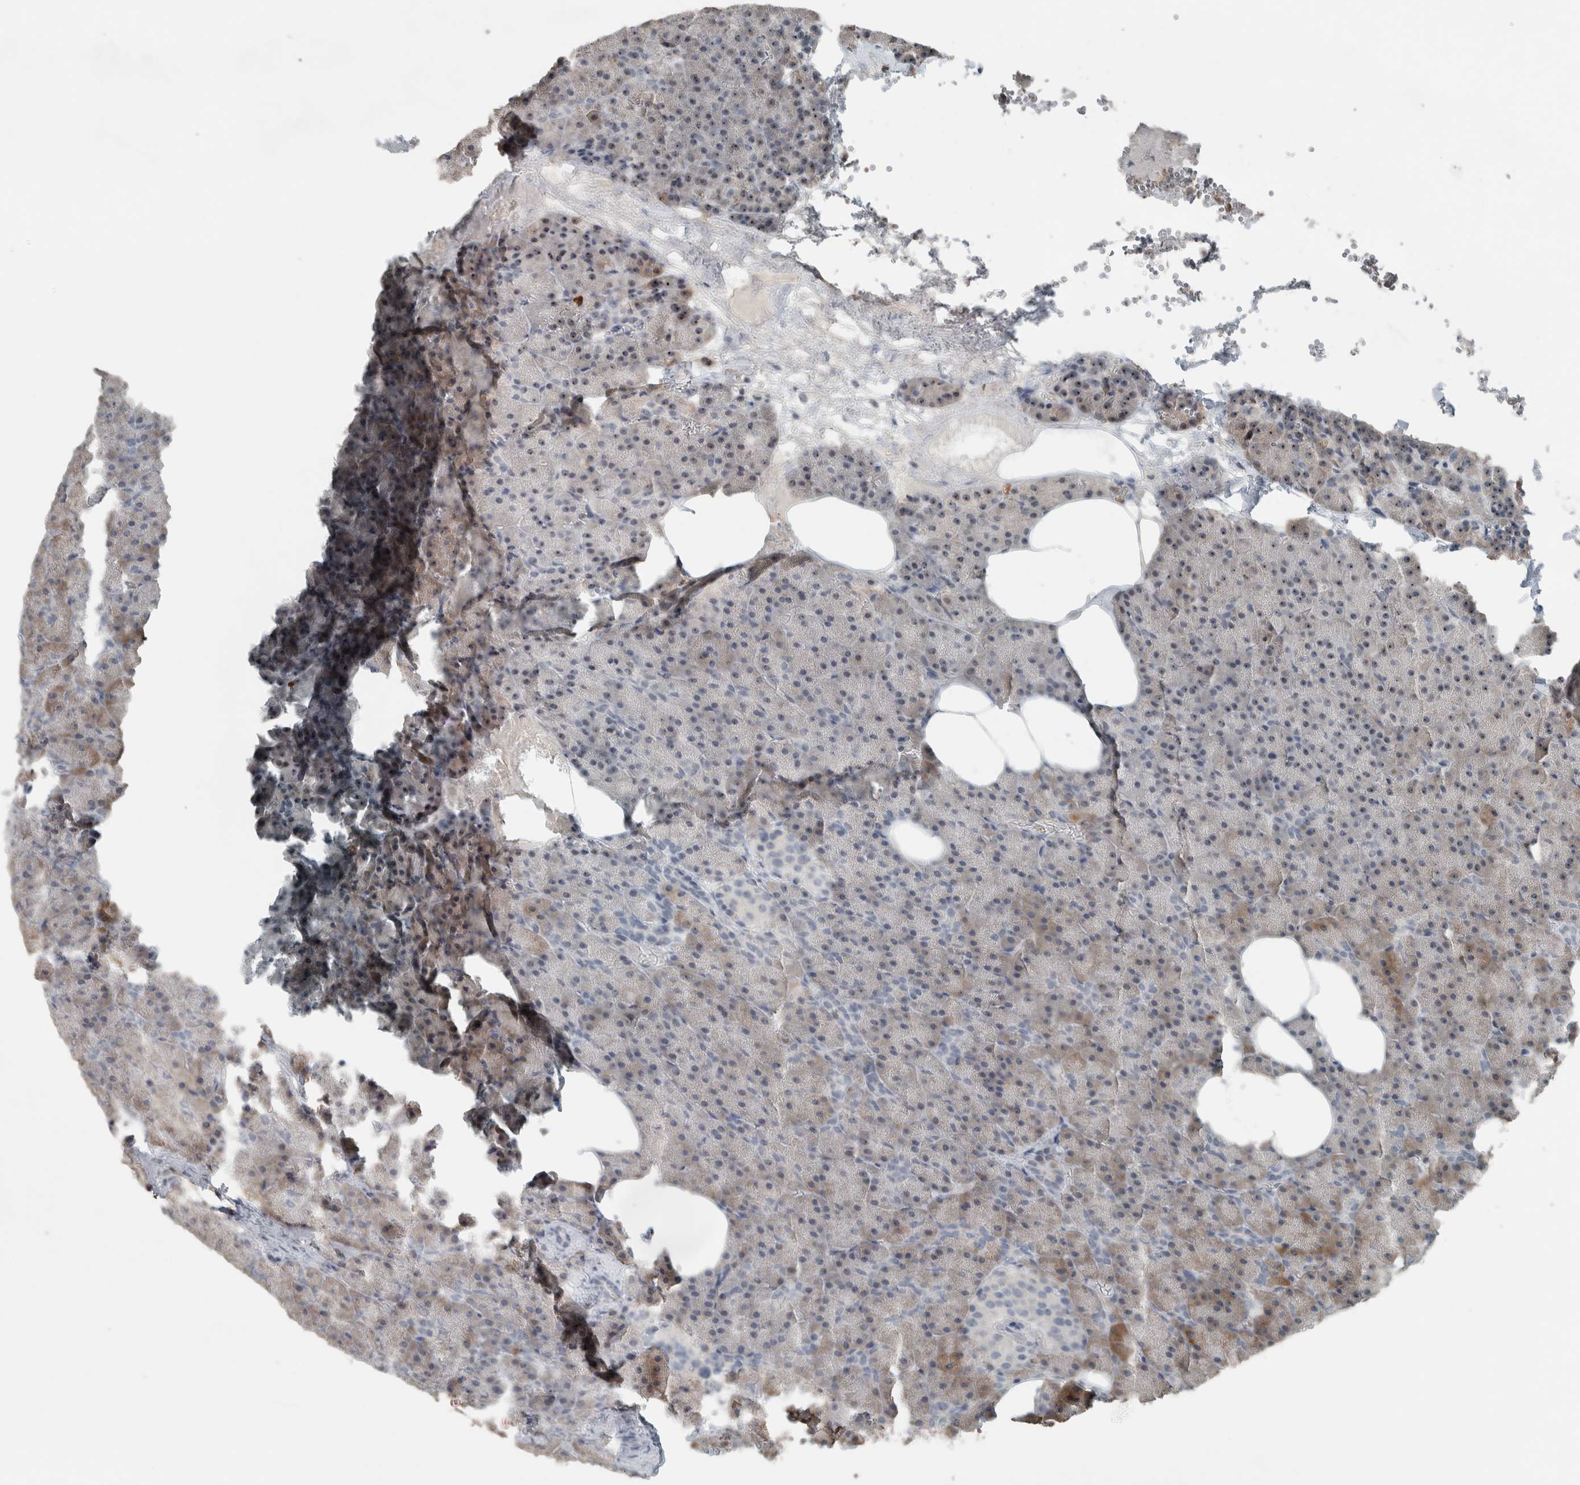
{"staining": {"intensity": "moderate", "quantity": "25%-75%", "location": "cytoplasmic/membranous,nuclear"}, "tissue": "pancreas", "cell_type": "Exocrine glandular cells", "image_type": "normal", "snomed": [{"axis": "morphology", "description": "Normal tissue, NOS"}, {"axis": "morphology", "description": "Carcinoid, malignant, NOS"}, {"axis": "topography", "description": "Pancreas"}], "caption": "Human pancreas stained for a protein (brown) displays moderate cytoplasmic/membranous,nuclear positive positivity in approximately 25%-75% of exocrine glandular cells.", "gene": "RPF1", "patient": {"sex": "female", "age": 35}}